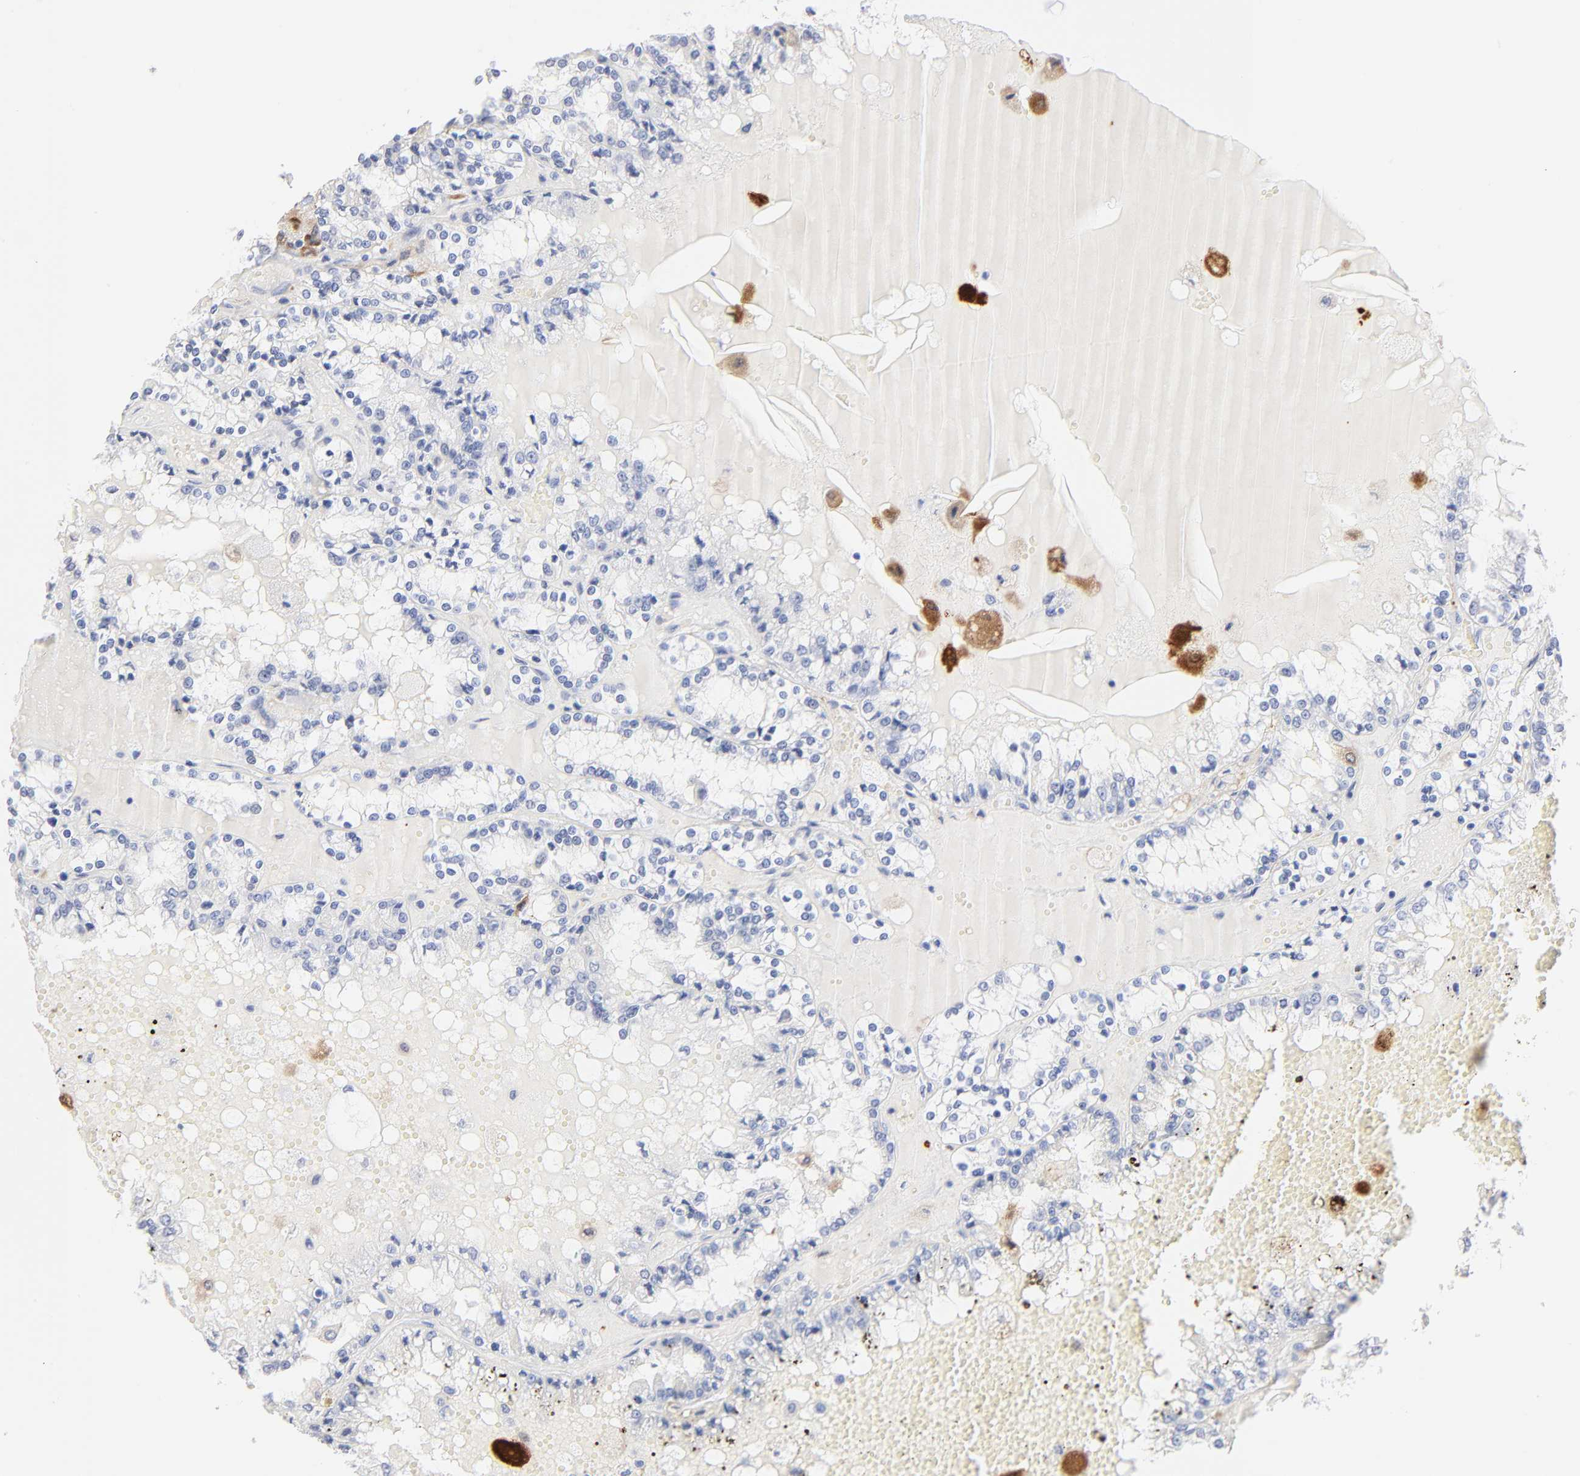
{"staining": {"intensity": "negative", "quantity": "none", "location": "none"}, "tissue": "renal cancer", "cell_type": "Tumor cells", "image_type": "cancer", "snomed": [{"axis": "morphology", "description": "Adenocarcinoma, NOS"}, {"axis": "topography", "description": "Kidney"}], "caption": "The image reveals no staining of tumor cells in renal cancer. (Stains: DAB (3,3'-diaminobenzidine) immunohistochemistry with hematoxylin counter stain, Microscopy: brightfield microscopy at high magnification).", "gene": "IFIT2", "patient": {"sex": "female", "age": 56}}